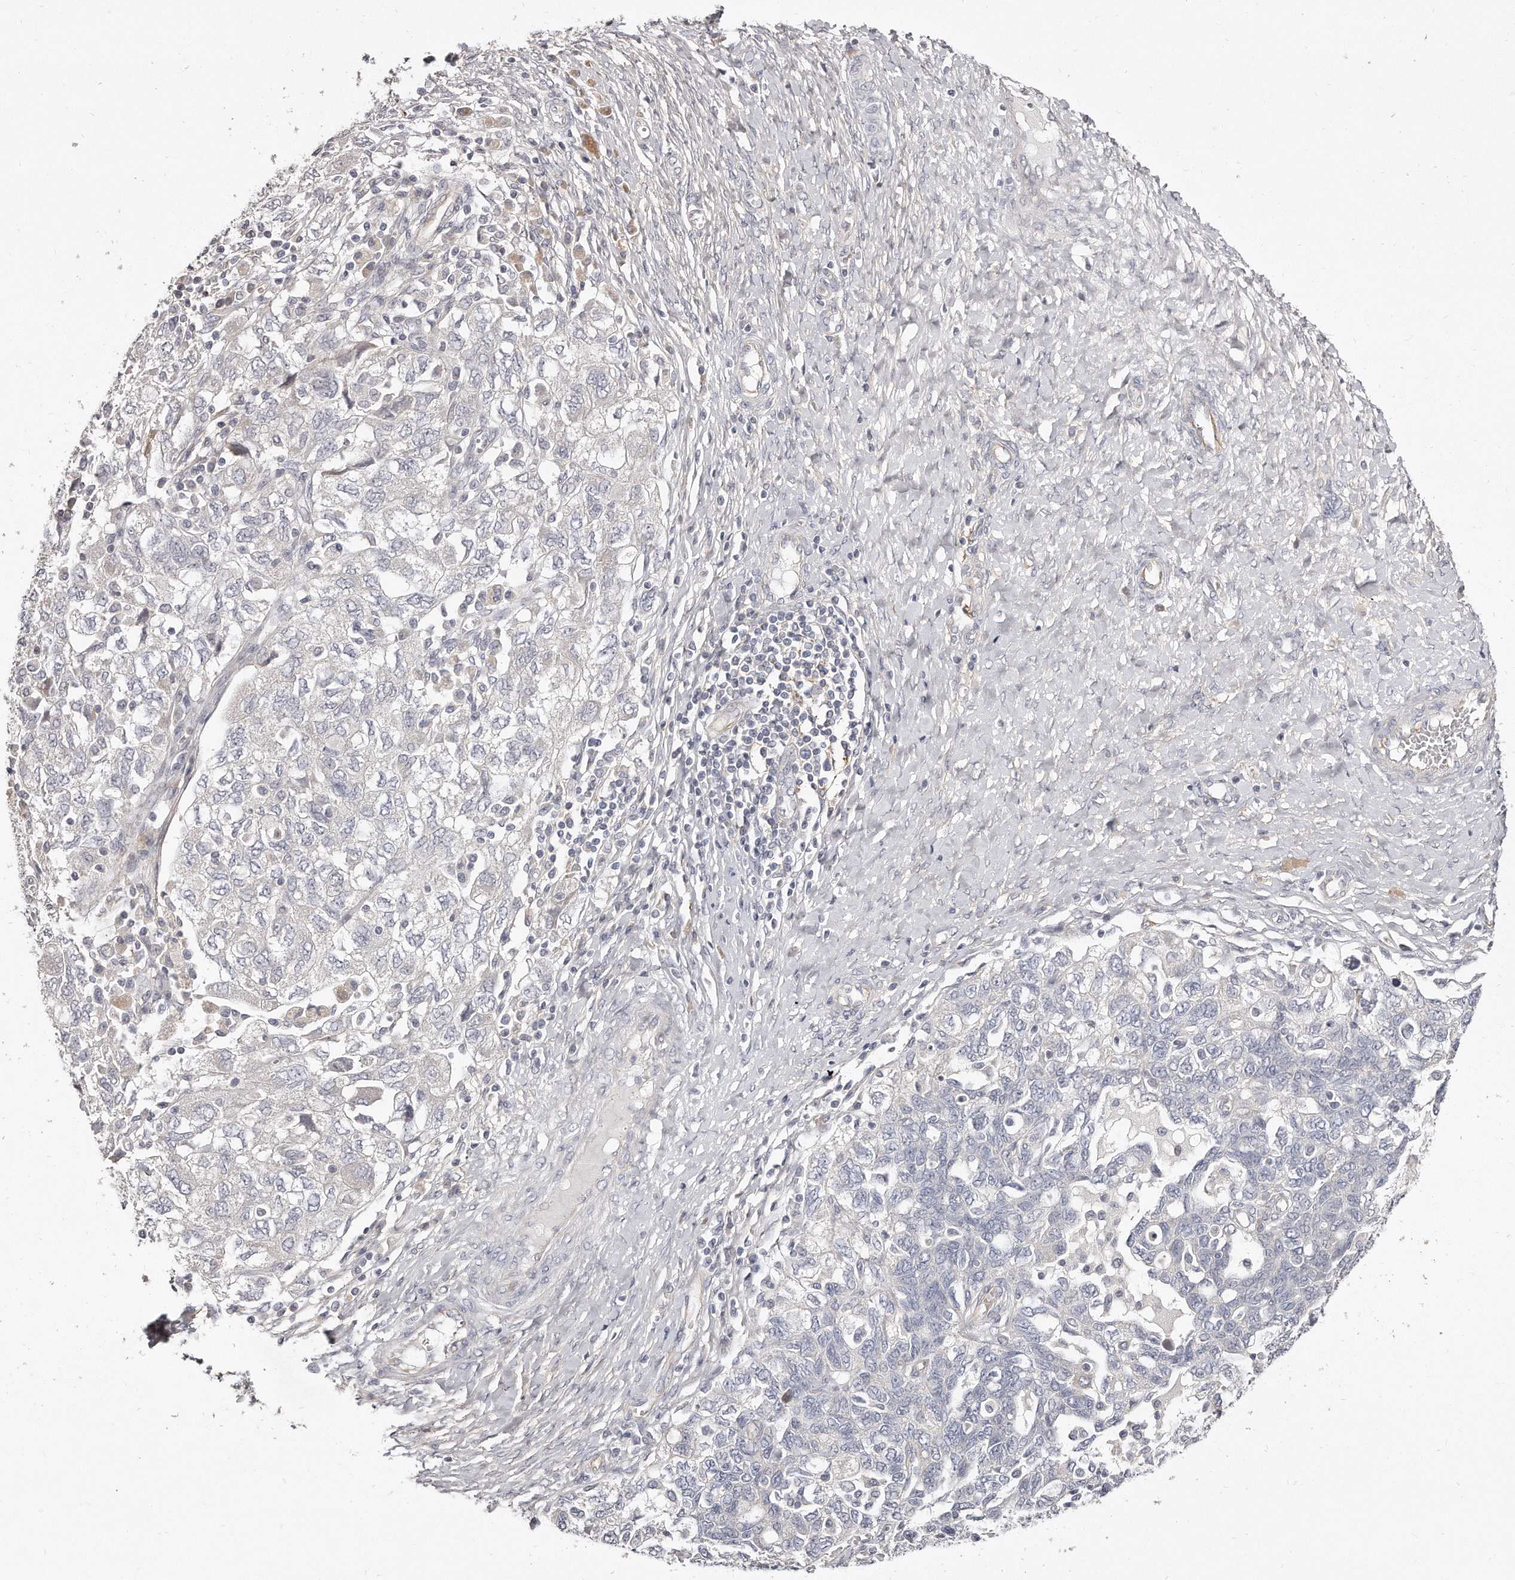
{"staining": {"intensity": "negative", "quantity": "none", "location": "none"}, "tissue": "ovarian cancer", "cell_type": "Tumor cells", "image_type": "cancer", "snomed": [{"axis": "morphology", "description": "Carcinoma, NOS"}, {"axis": "morphology", "description": "Cystadenocarcinoma, serous, NOS"}, {"axis": "topography", "description": "Ovary"}], "caption": "The immunohistochemistry histopathology image has no significant expression in tumor cells of ovarian cancer (serous cystadenocarcinoma) tissue.", "gene": "TTLL4", "patient": {"sex": "female", "age": 69}}